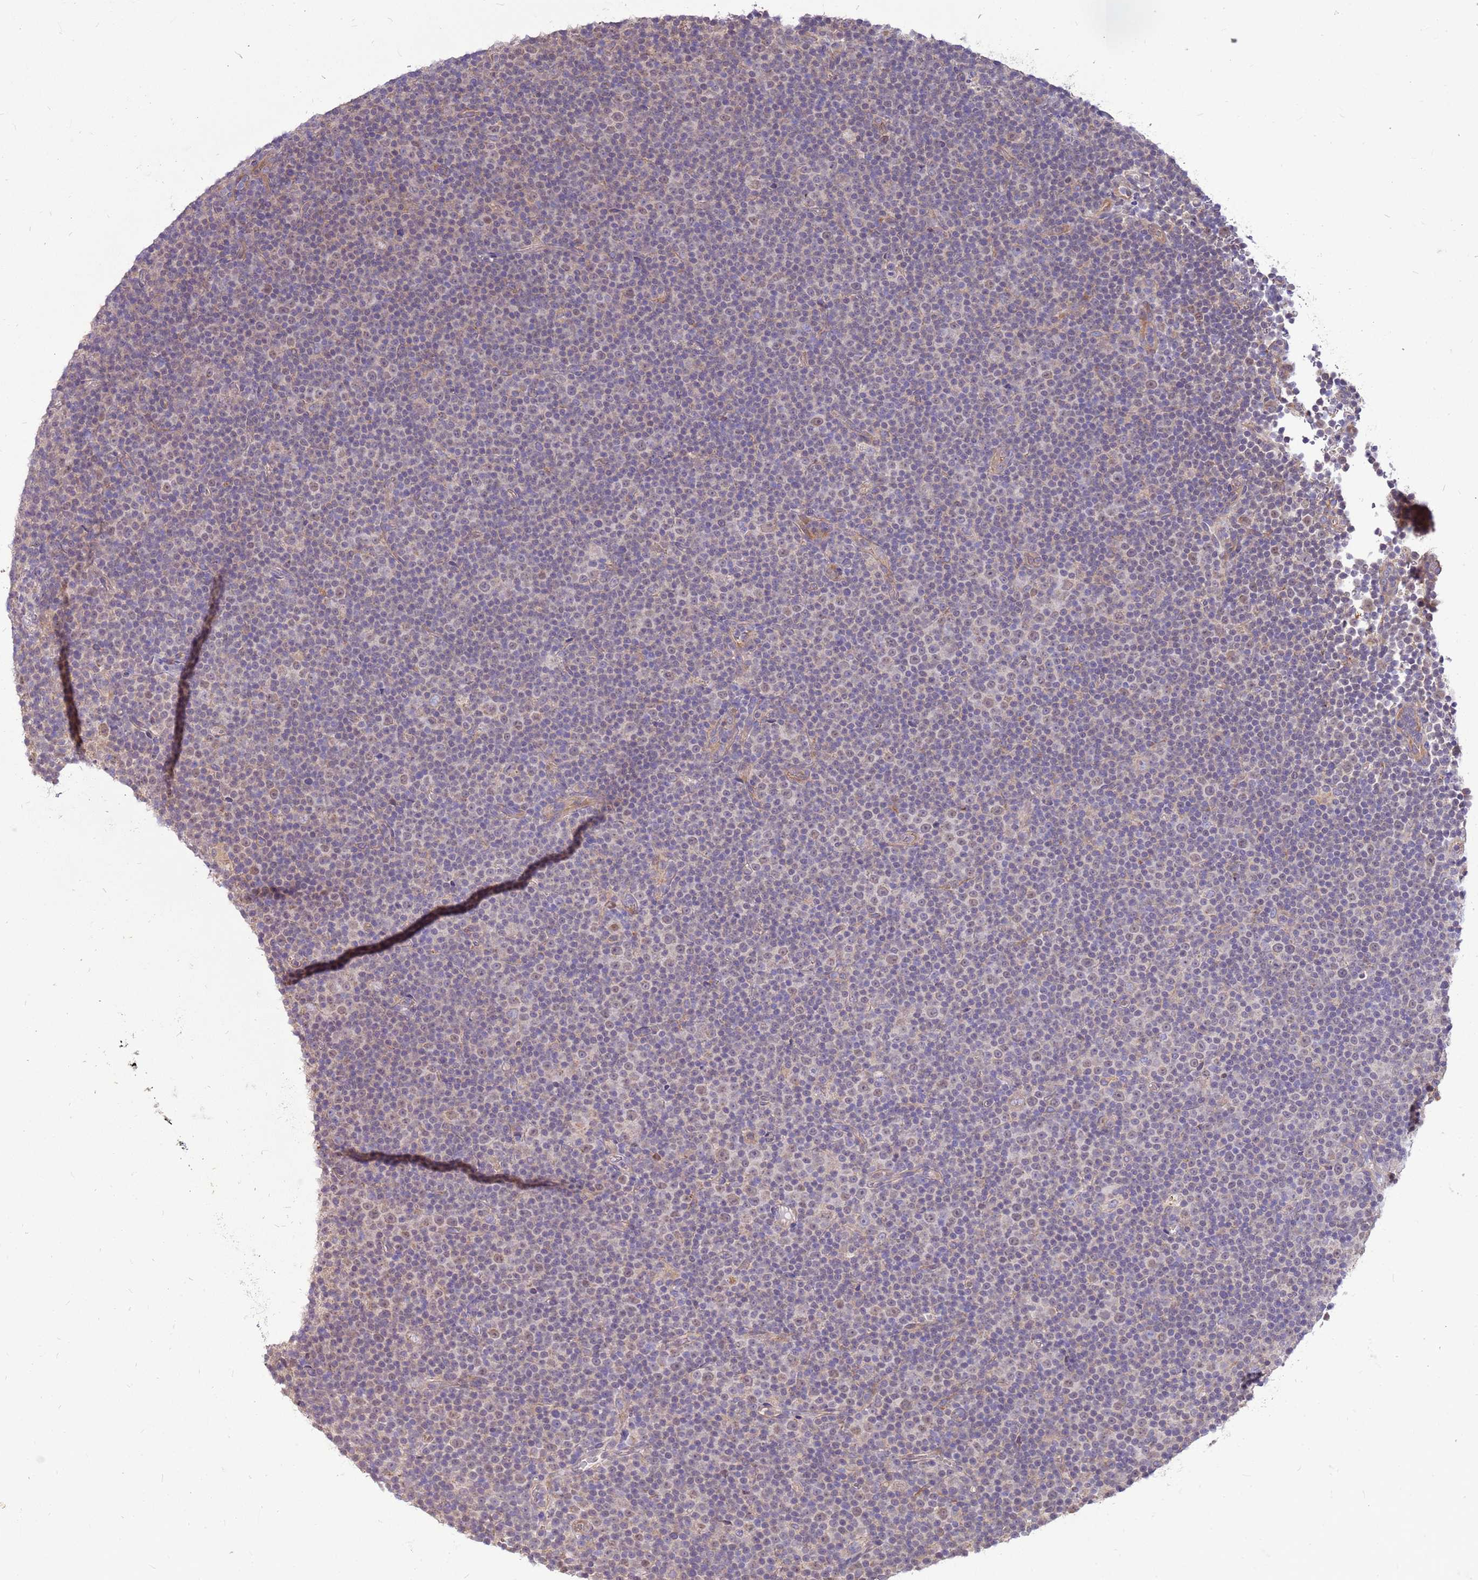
{"staining": {"intensity": "negative", "quantity": "none", "location": "none"}, "tissue": "lymphoma", "cell_type": "Tumor cells", "image_type": "cancer", "snomed": [{"axis": "morphology", "description": "Malignant lymphoma, non-Hodgkin's type, Low grade"}, {"axis": "topography", "description": "Lymph node"}], "caption": "High power microscopy image of an IHC image of lymphoma, revealing no significant staining in tumor cells. The staining is performed using DAB (3,3'-diaminobenzidine) brown chromogen with nuclei counter-stained in using hematoxylin.", "gene": "WASHC4", "patient": {"sex": "female", "age": 67}}